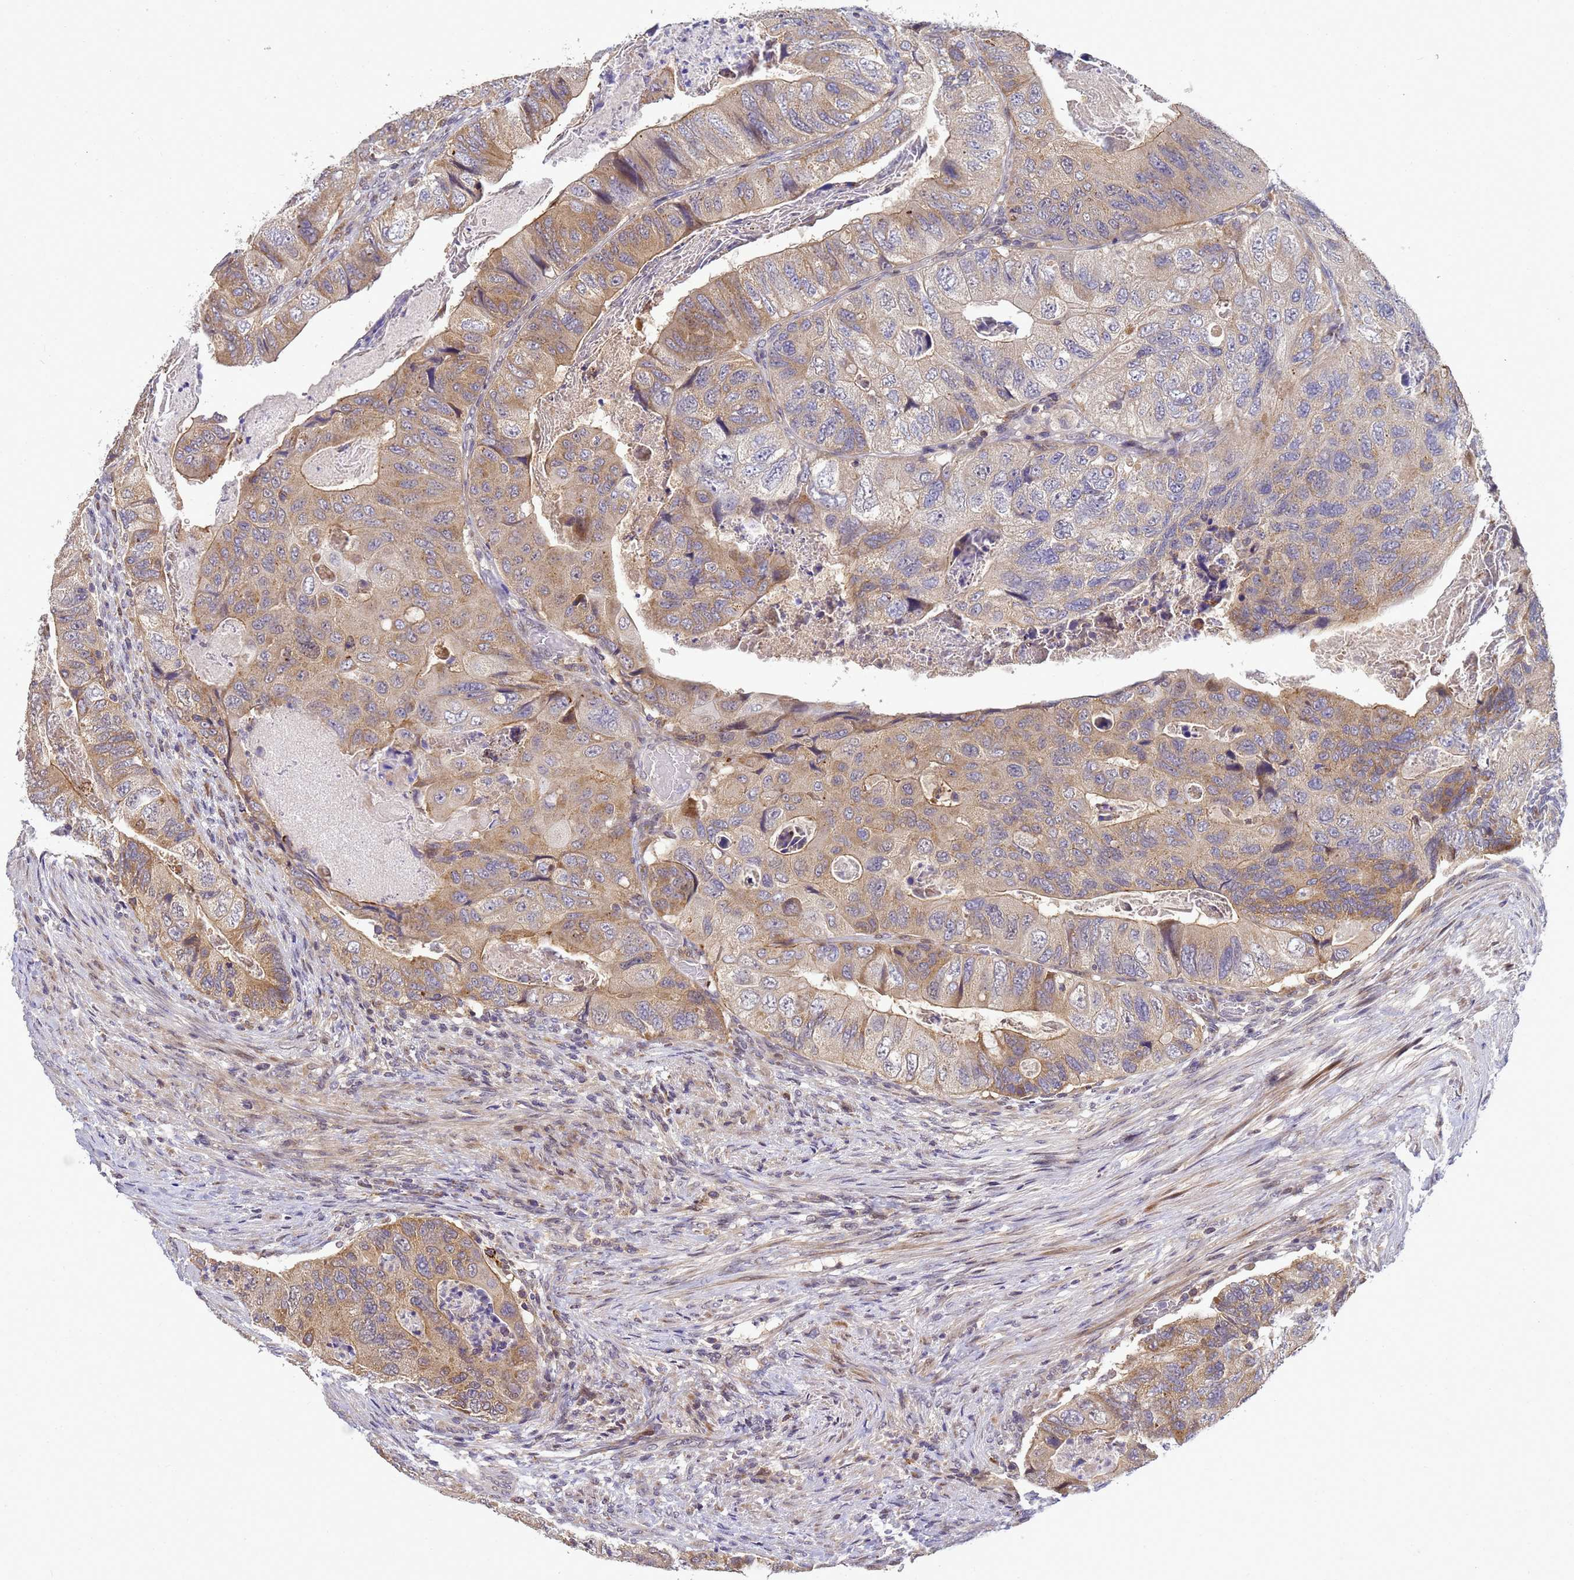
{"staining": {"intensity": "moderate", "quantity": "25%-75%", "location": "cytoplasmic/membranous"}, "tissue": "colorectal cancer", "cell_type": "Tumor cells", "image_type": "cancer", "snomed": [{"axis": "morphology", "description": "Adenocarcinoma, NOS"}, {"axis": "topography", "description": "Rectum"}], "caption": "Adenocarcinoma (colorectal) stained with immunohistochemistry (IHC) exhibits moderate cytoplasmic/membranous positivity in about 25%-75% of tumor cells.", "gene": "TMEM74B", "patient": {"sex": "male", "age": 63}}